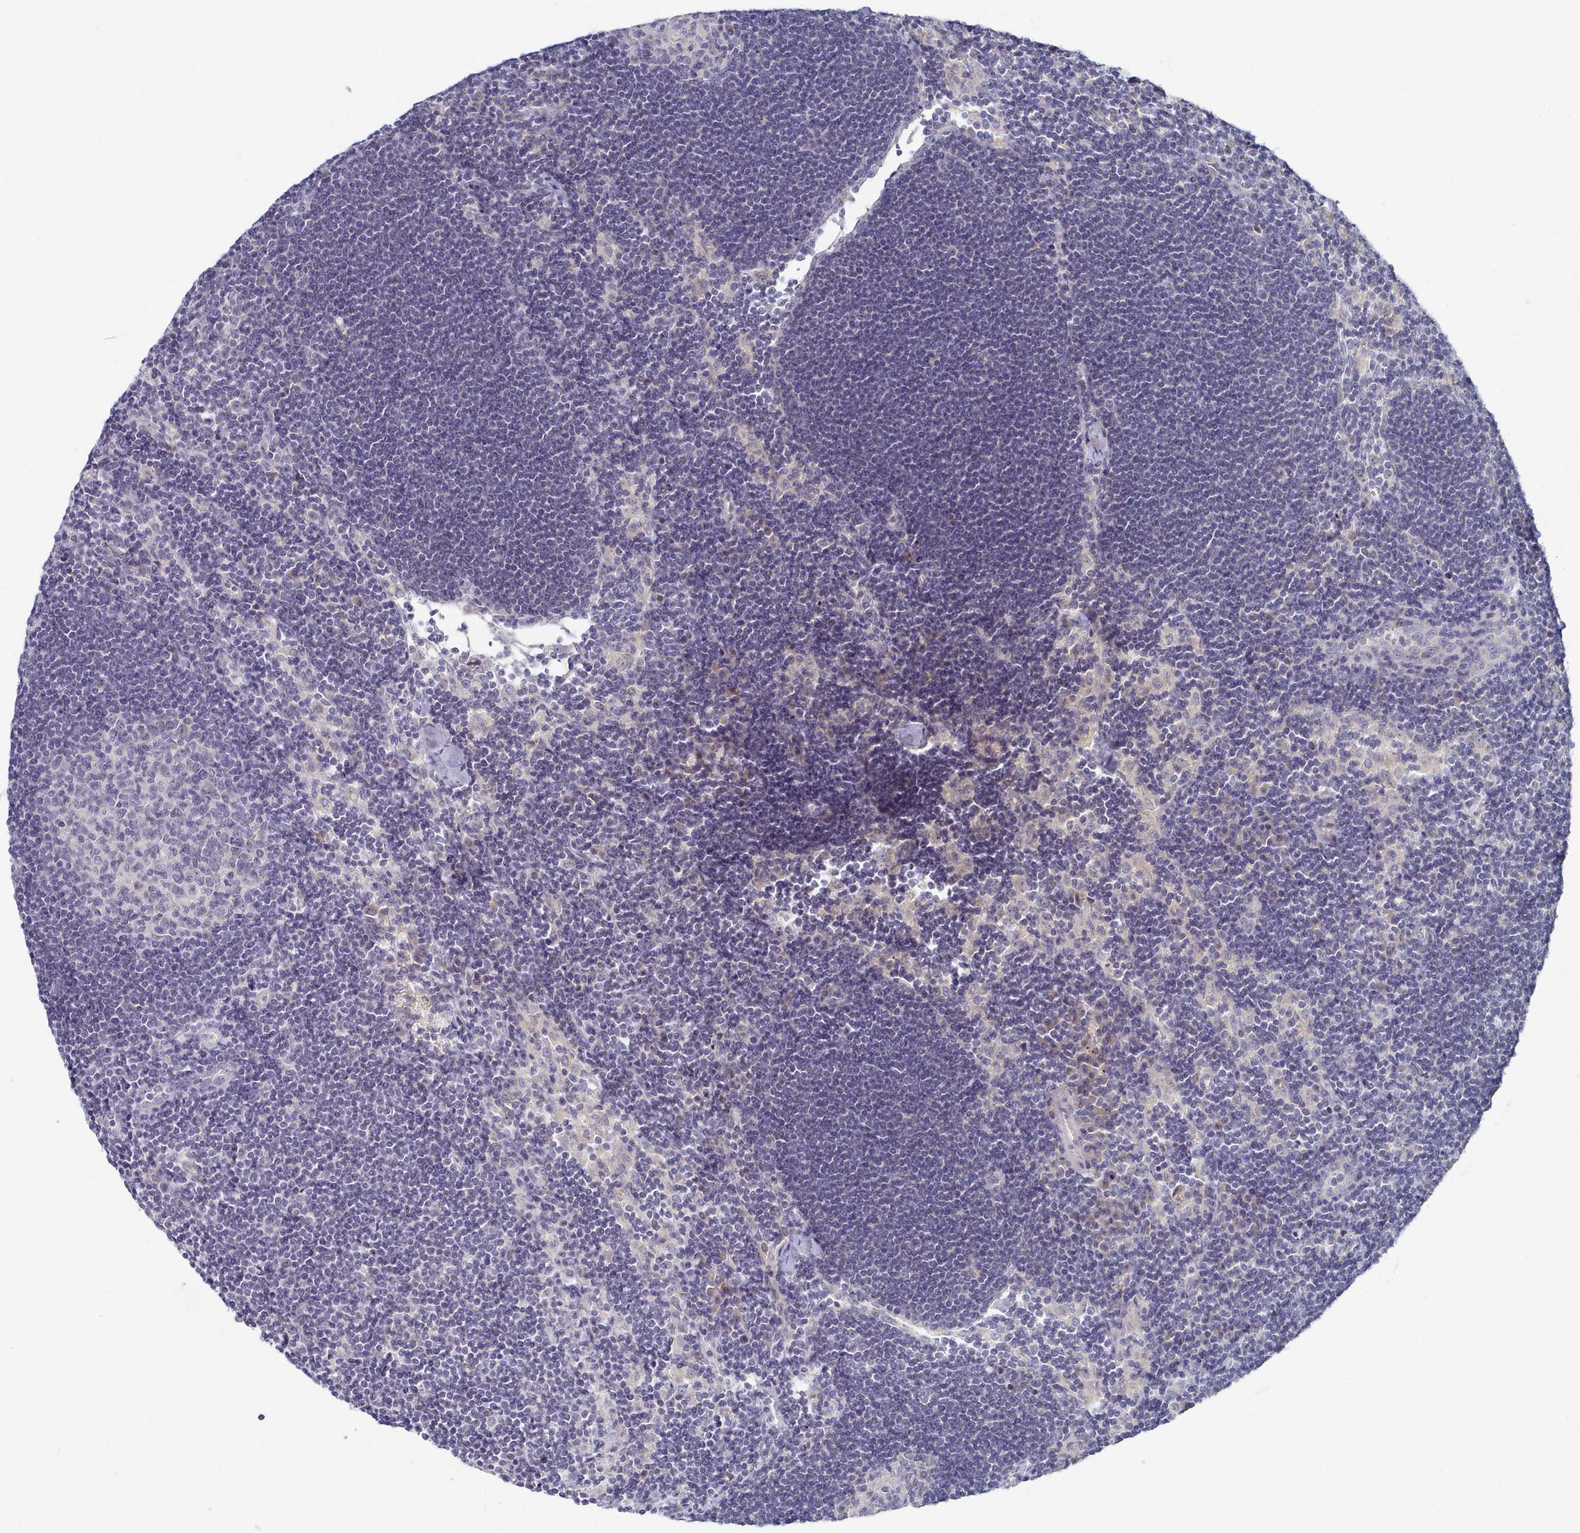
{"staining": {"intensity": "negative", "quantity": "none", "location": "none"}, "tissue": "lymph node", "cell_type": "Germinal center cells", "image_type": "normal", "snomed": [{"axis": "morphology", "description": "Normal tissue, NOS"}, {"axis": "topography", "description": "Lymph node"}], "caption": "This is a micrograph of immunohistochemistry staining of benign lymph node, which shows no staining in germinal center cells.", "gene": "TYW1B", "patient": {"sex": "male", "age": 24}}